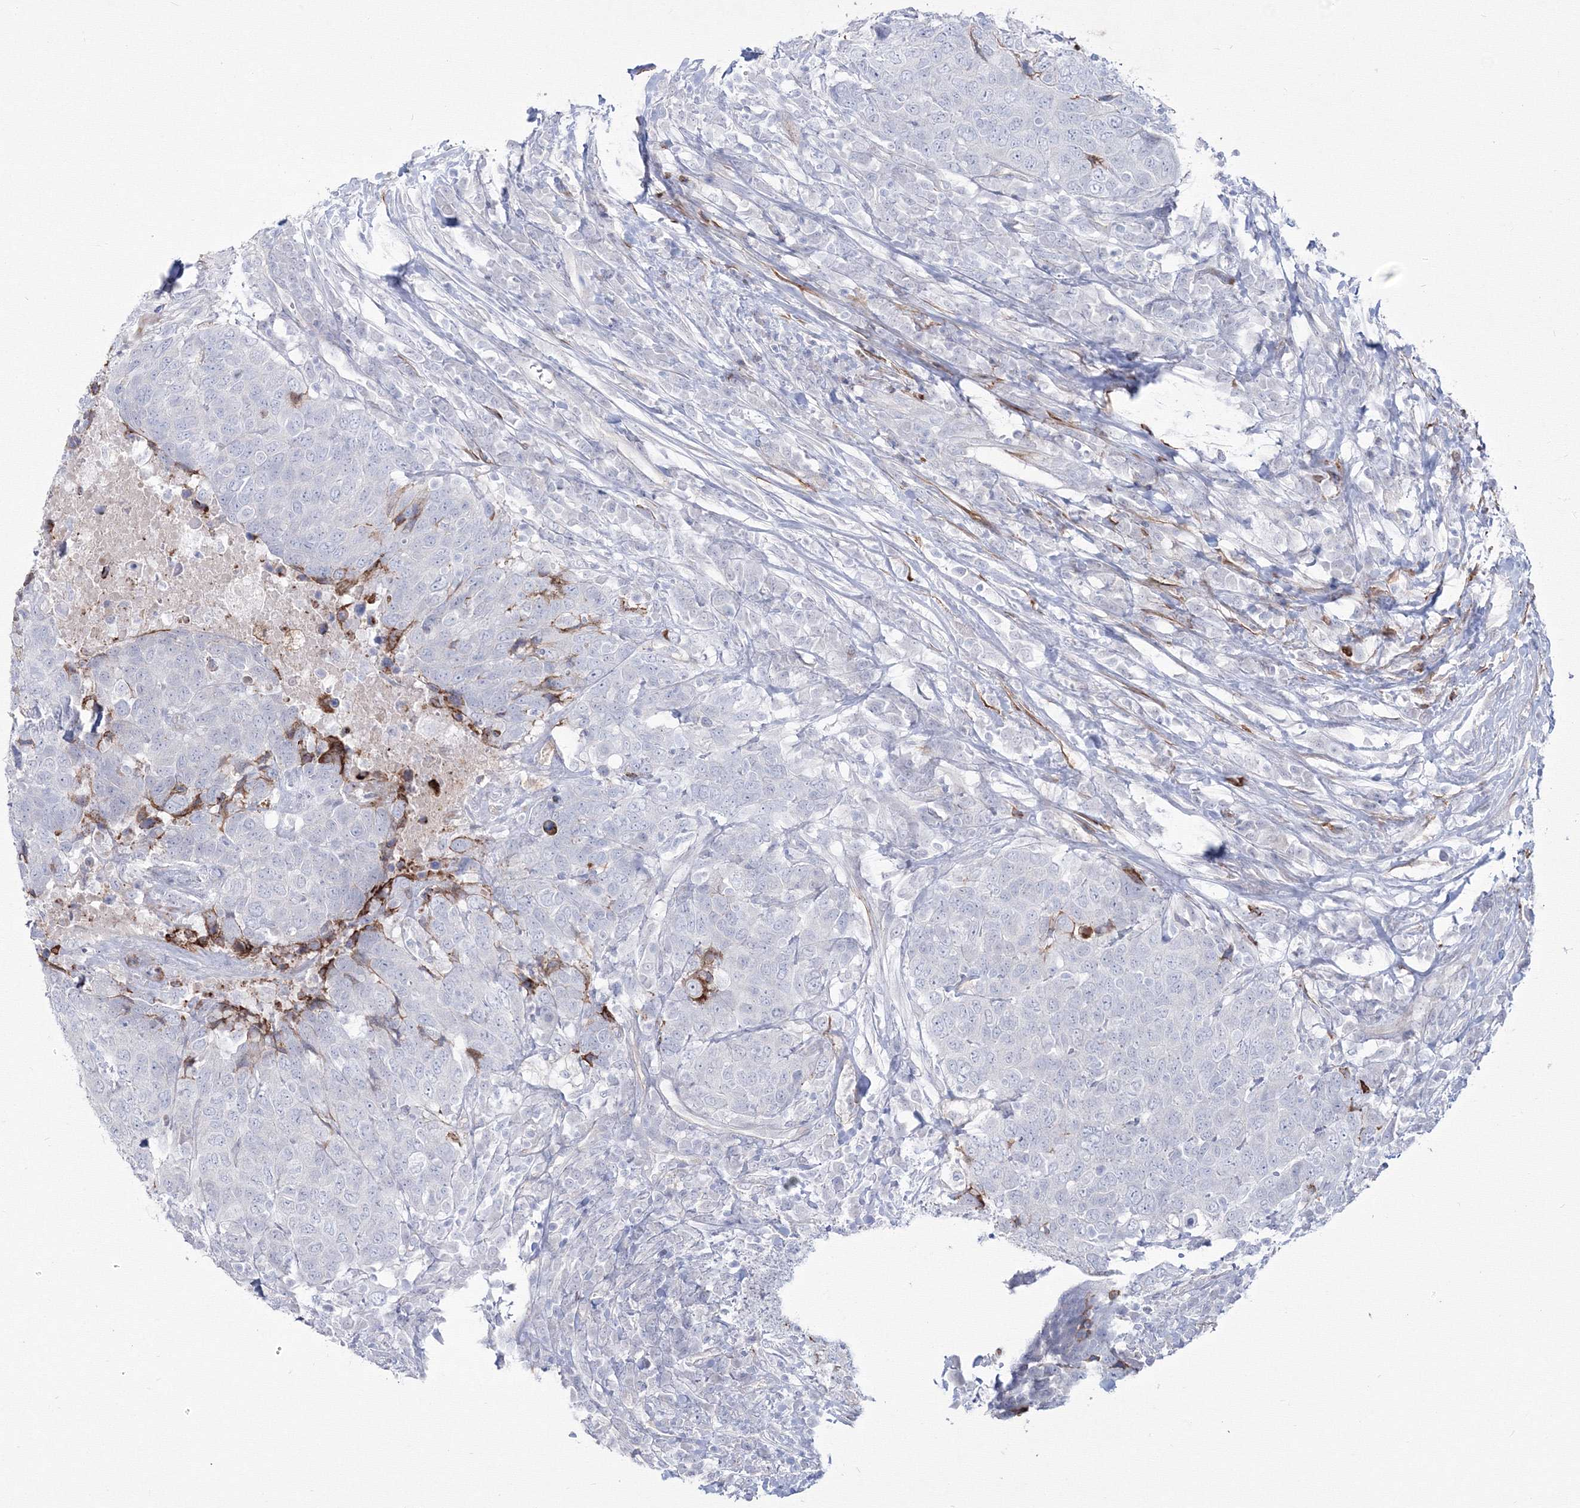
{"staining": {"intensity": "negative", "quantity": "none", "location": "none"}, "tissue": "head and neck cancer", "cell_type": "Tumor cells", "image_type": "cancer", "snomed": [{"axis": "morphology", "description": "Squamous cell carcinoma, NOS"}, {"axis": "topography", "description": "Head-Neck"}], "caption": "Immunohistochemistry micrograph of neoplastic tissue: head and neck cancer stained with DAB (3,3'-diaminobenzidine) reveals no significant protein expression in tumor cells.", "gene": "HYAL2", "patient": {"sex": "male", "age": 66}}